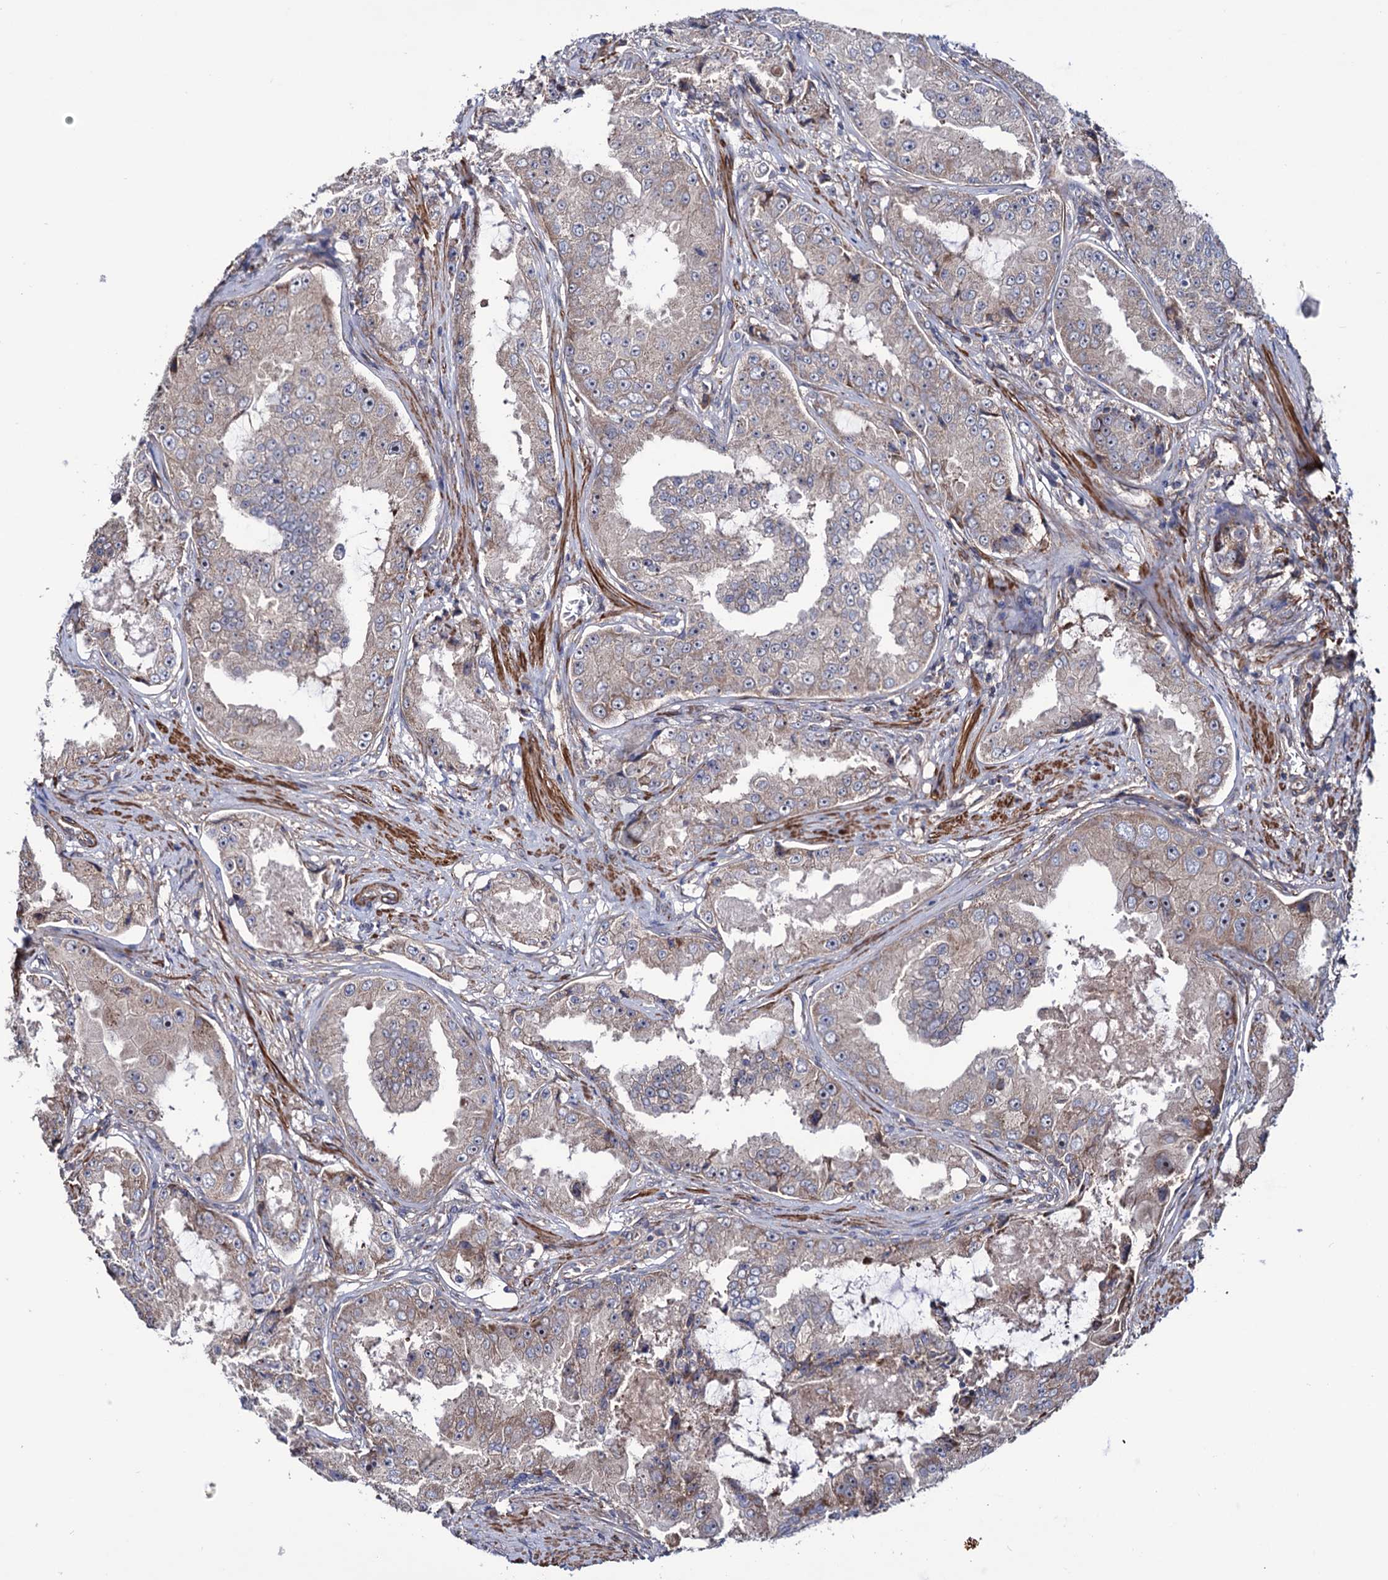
{"staining": {"intensity": "weak", "quantity": "<25%", "location": "cytoplasmic/membranous"}, "tissue": "prostate cancer", "cell_type": "Tumor cells", "image_type": "cancer", "snomed": [{"axis": "morphology", "description": "Adenocarcinoma, High grade"}, {"axis": "topography", "description": "Prostate"}], "caption": "An IHC photomicrograph of prostate cancer (adenocarcinoma (high-grade)) is shown. There is no staining in tumor cells of prostate cancer (adenocarcinoma (high-grade)). (Stains: DAB IHC with hematoxylin counter stain, Microscopy: brightfield microscopy at high magnification).", "gene": "FERMT2", "patient": {"sex": "male", "age": 73}}